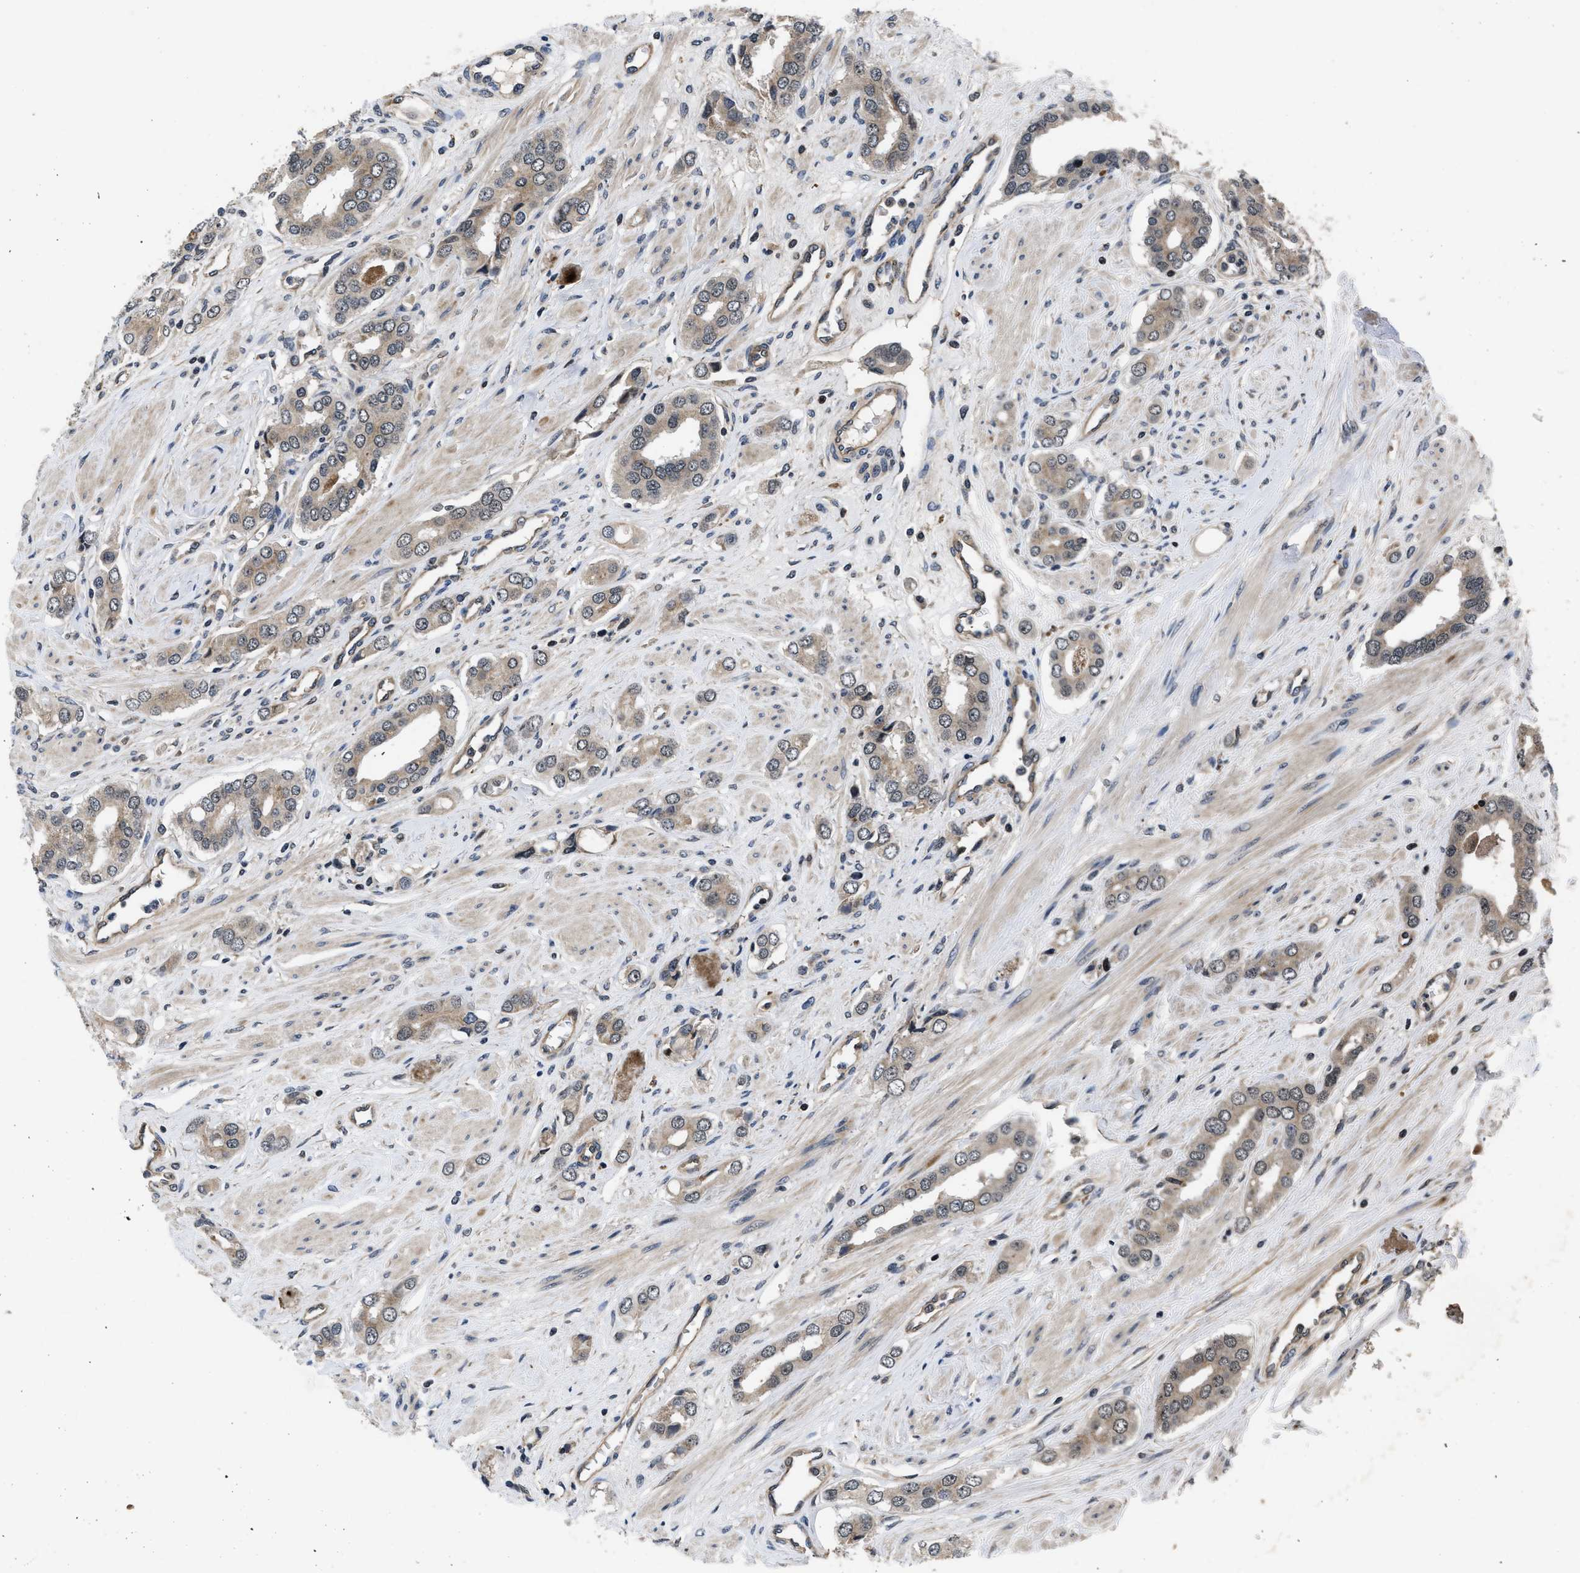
{"staining": {"intensity": "weak", "quantity": ">75%", "location": "cytoplasmic/membranous"}, "tissue": "prostate cancer", "cell_type": "Tumor cells", "image_type": "cancer", "snomed": [{"axis": "morphology", "description": "Adenocarcinoma, High grade"}, {"axis": "topography", "description": "Prostate"}], "caption": "Prostate cancer (adenocarcinoma (high-grade)) was stained to show a protein in brown. There is low levels of weak cytoplasmic/membranous positivity in approximately >75% of tumor cells. (DAB IHC with brightfield microscopy, high magnification).", "gene": "DNAJC14", "patient": {"sex": "male", "age": 52}}